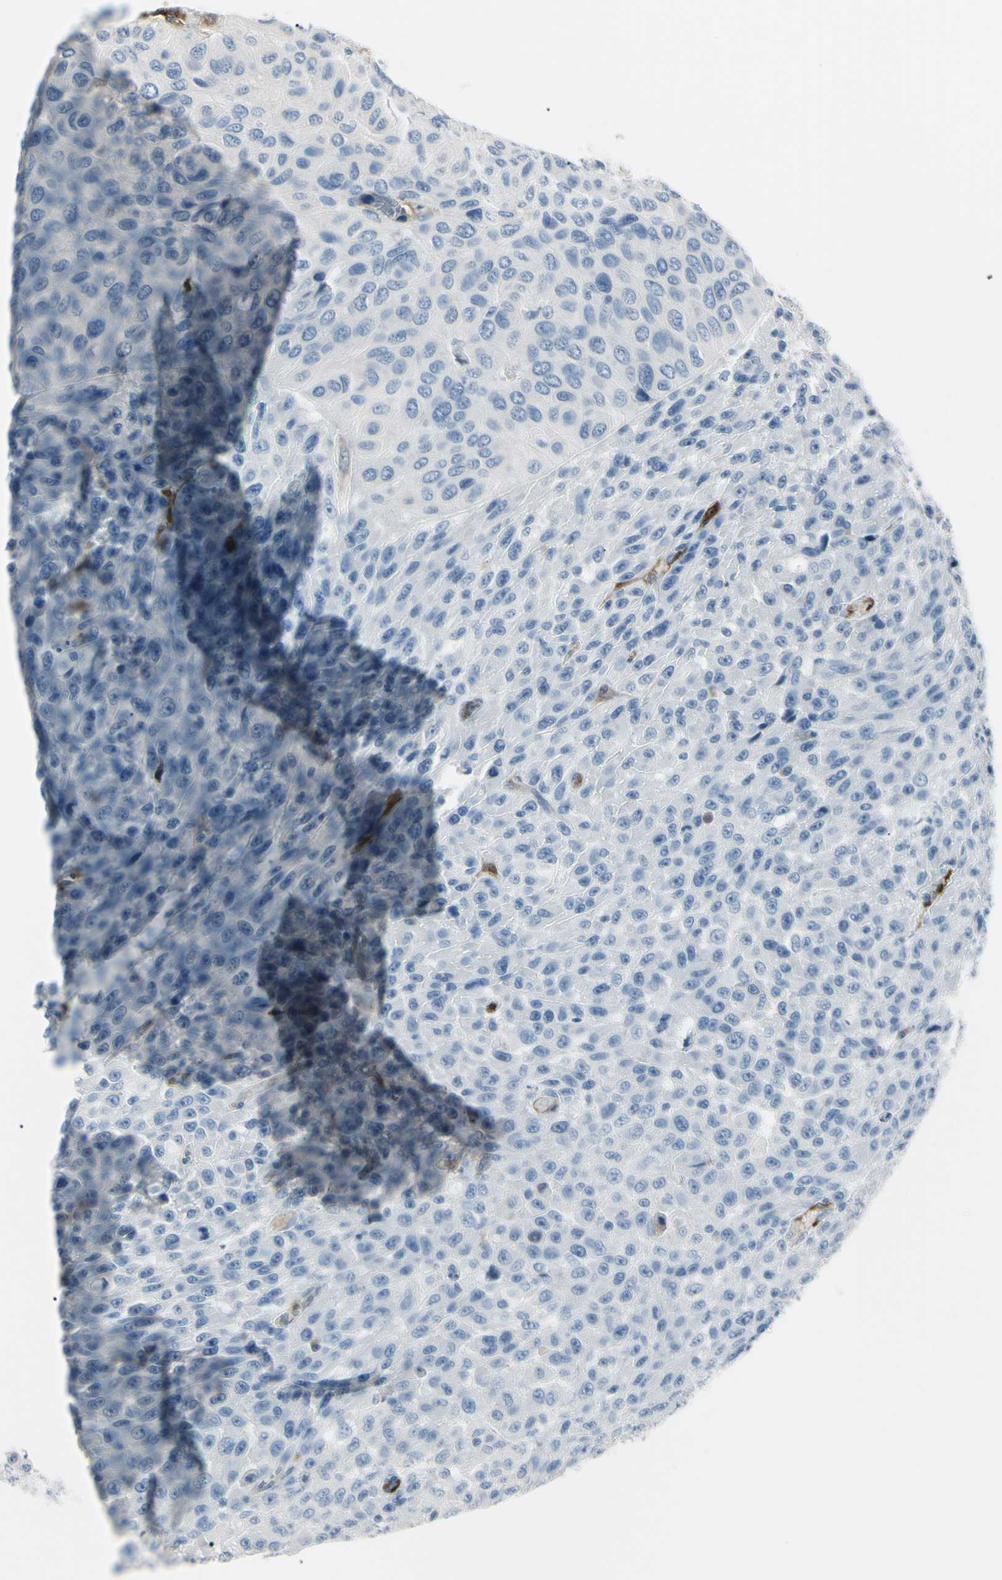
{"staining": {"intensity": "negative", "quantity": "none", "location": "none"}, "tissue": "urothelial cancer", "cell_type": "Tumor cells", "image_type": "cancer", "snomed": [{"axis": "morphology", "description": "Urothelial carcinoma, High grade"}, {"axis": "topography", "description": "Urinary bladder"}], "caption": "This histopathology image is of urothelial cancer stained with IHC to label a protein in brown with the nuclei are counter-stained blue. There is no staining in tumor cells.", "gene": "CA2", "patient": {"sex": "male", "age": 66}}